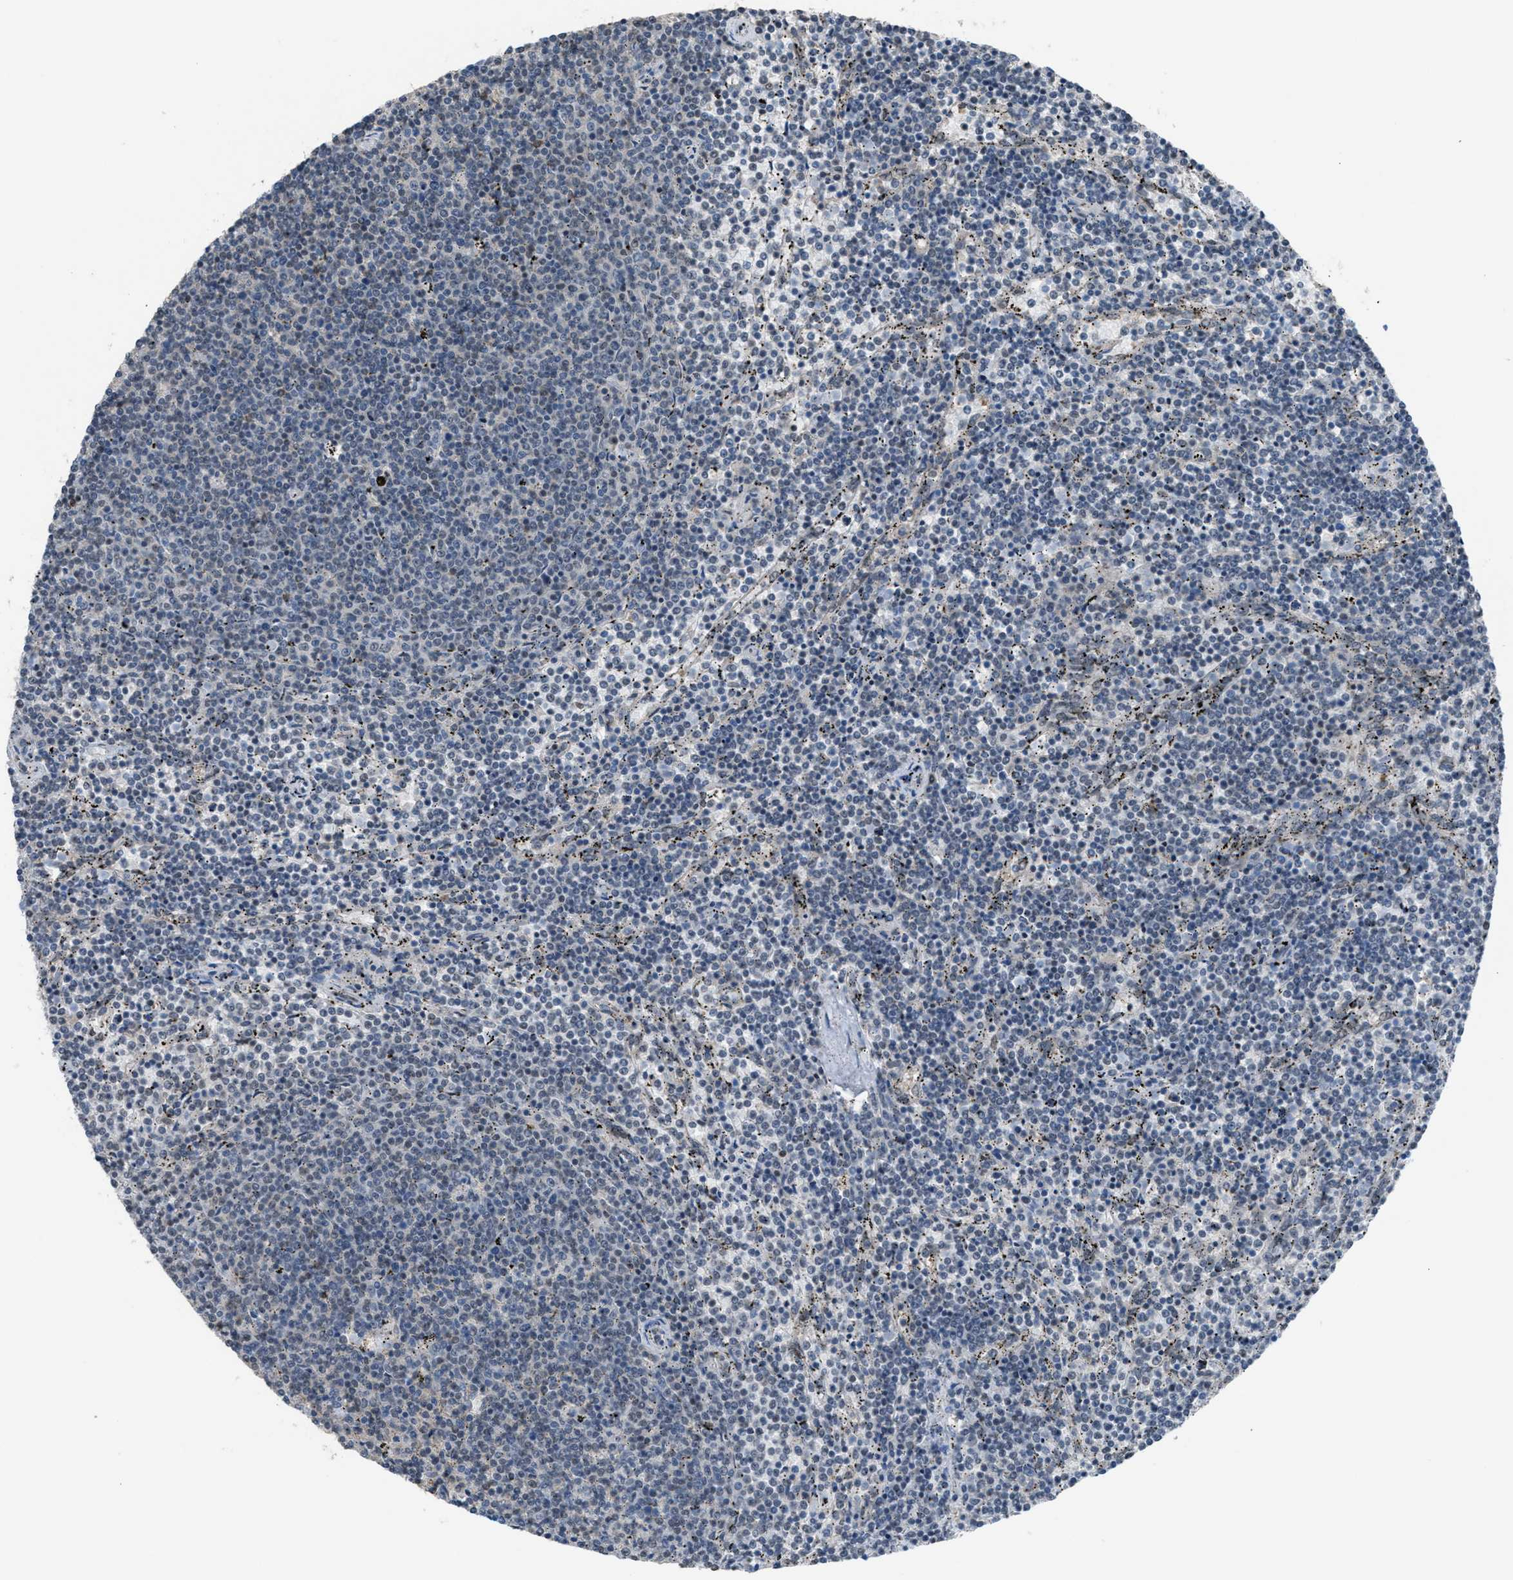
{"staining": {"intensity": "negative", "quantity": "none", "location": "none"}, "tissue": "lymphoma", "cell_type": "Tumor cells", "image_type": "cancer", "snomed": [{"axis": "morphology", "description": "Malignant lymphoma, non-Hodgkin's type, Low grade"}, {"axis": "topography", "description": "Spleen"}], "caption": "IHC of malignant lymphoma, non-Hodgkin's type (low-grade) displays no positivity in tumor cells.", "gene": "ZNF276", "patient": {"sex": "female", "age": 50}}